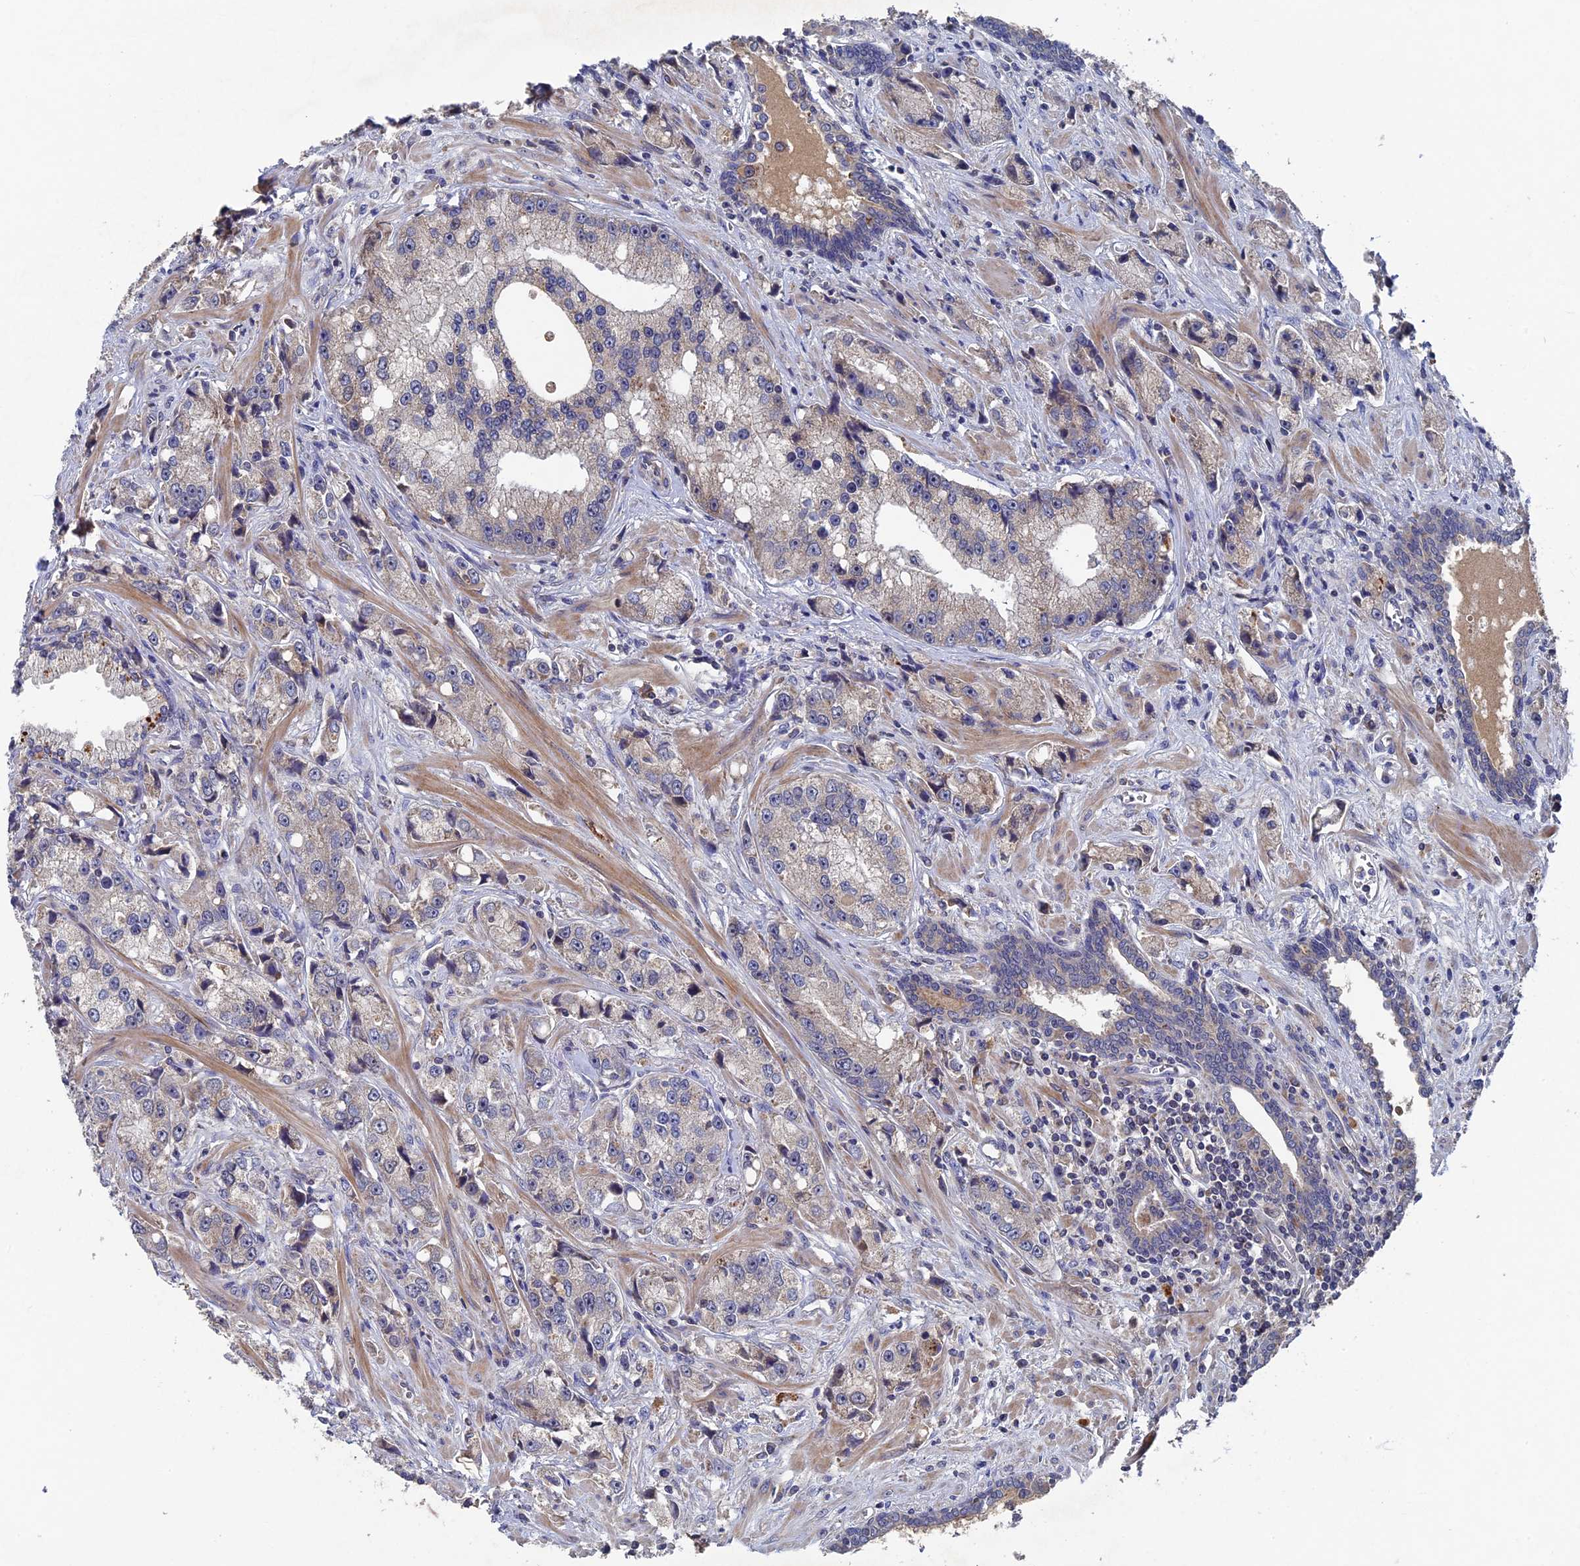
{"staining": {"intensity": "negative", "quantity": "none", "location": "none"}, "tissue": "prostate cancer", "cell_type": "Tumor cells", "image_type": "cancer", "snomed": [{"axis": "morphology", "description": "Adenocarcinoma, High grade"}, {"axis": "topography", "description": "Prostate"}], "caption": "Prostate cancer (adenocarcinoma (high-grade)) was stained to show a protein in brown. There is no significant staining in tumor cells.", "gene": "RAB15", "patient": {"sex": "male", "age": 74}}